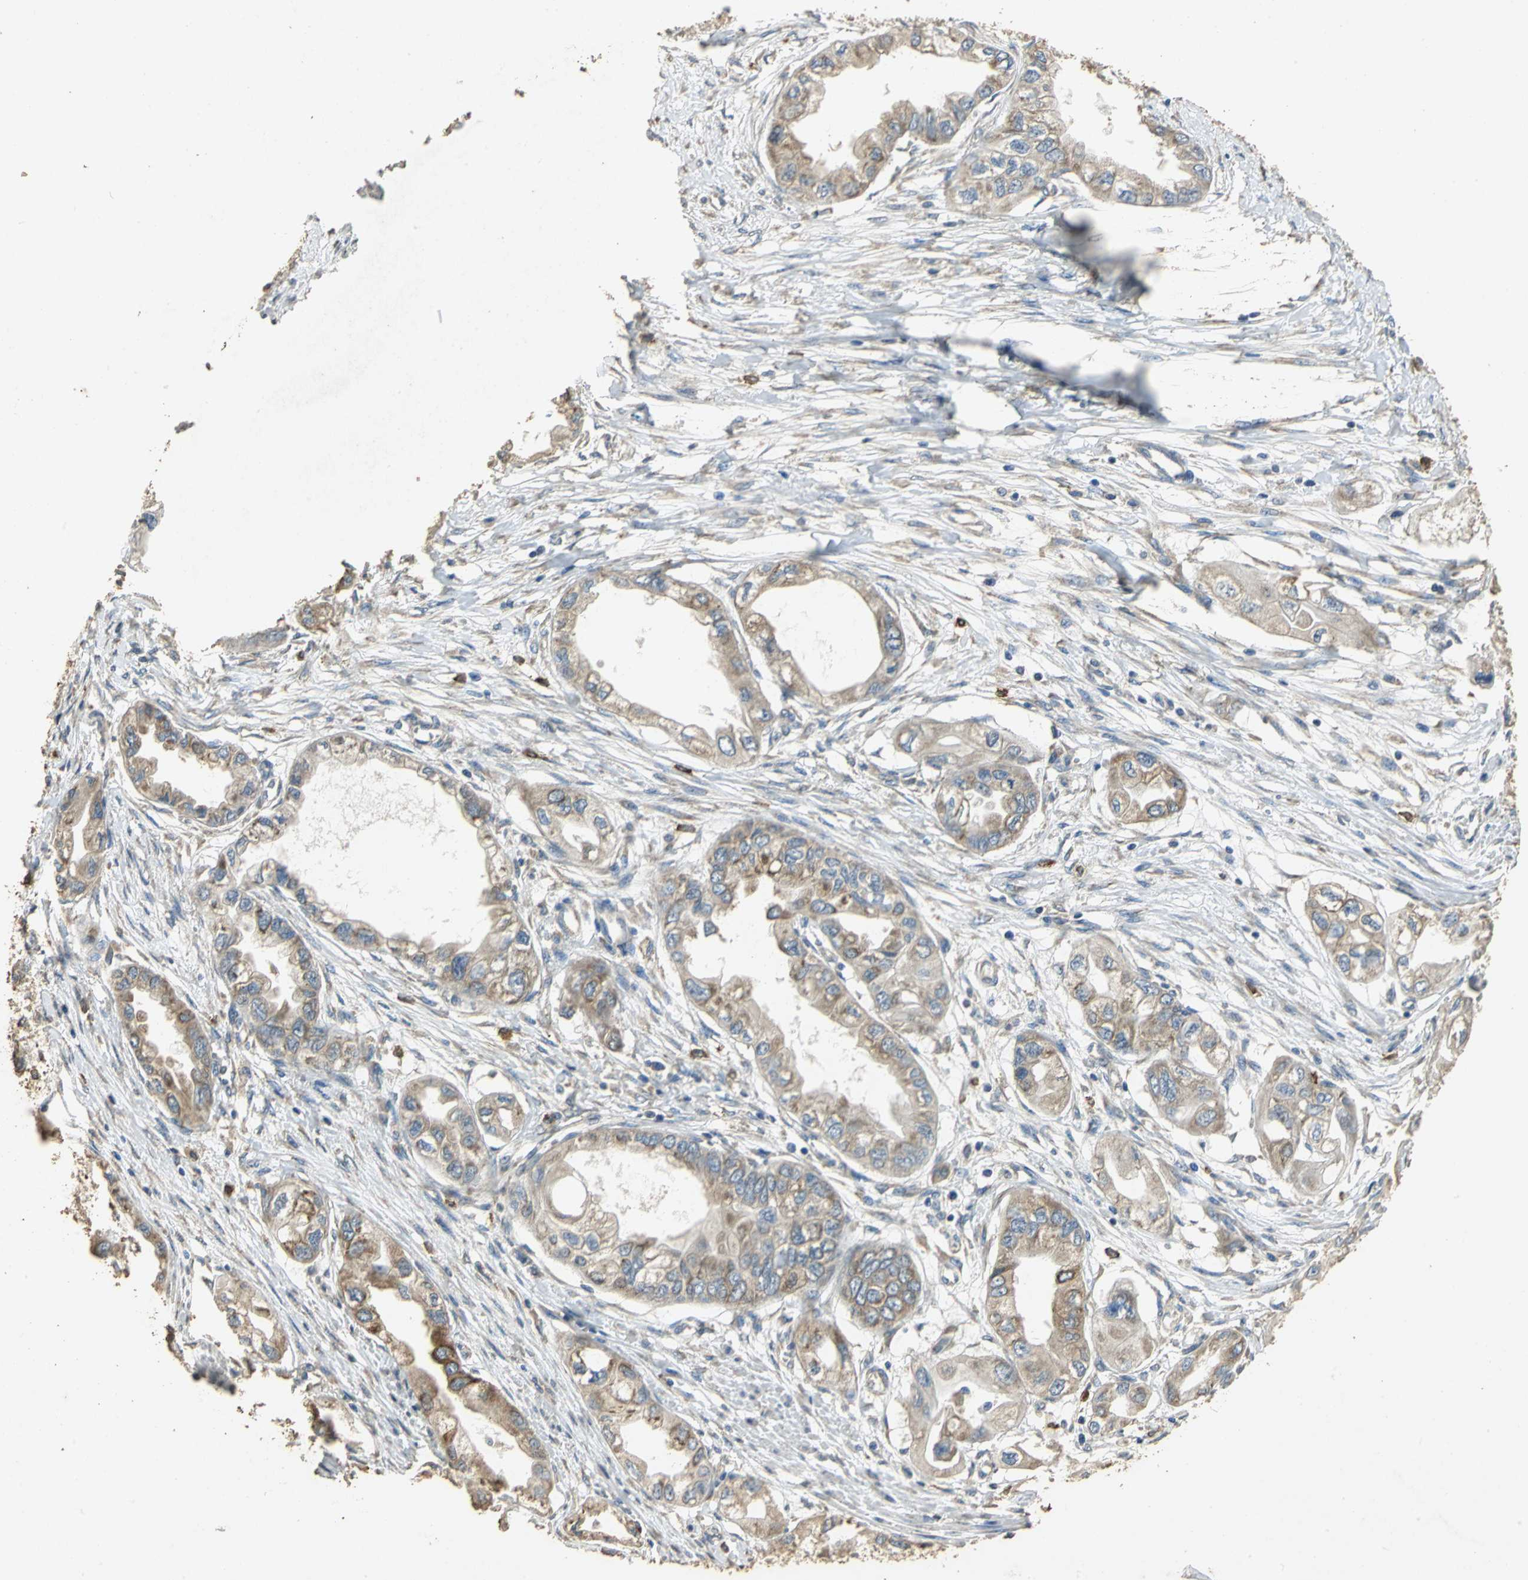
{"staining": {"intensity": "weak", "quantity": ">75%", "location": "cytoplasmic/membranous"}, "tissue": "endometrial cancer", "cell_type": "Tumor cells", "image_type": "cancer", "snomed": [{"axis": "morphology", "description": "Adenocarcinoma, NOS"}, {"axis": "topography", "description": "Endometrium"}], "caption": "The immunohistochemical stain highlights weak cytoplasmic/membranous expression in tumor cells of adenocarcinoma (endometrial) tissue.", "gene": "ACSL4", "patient": {"sex": "female", "age": 67}}